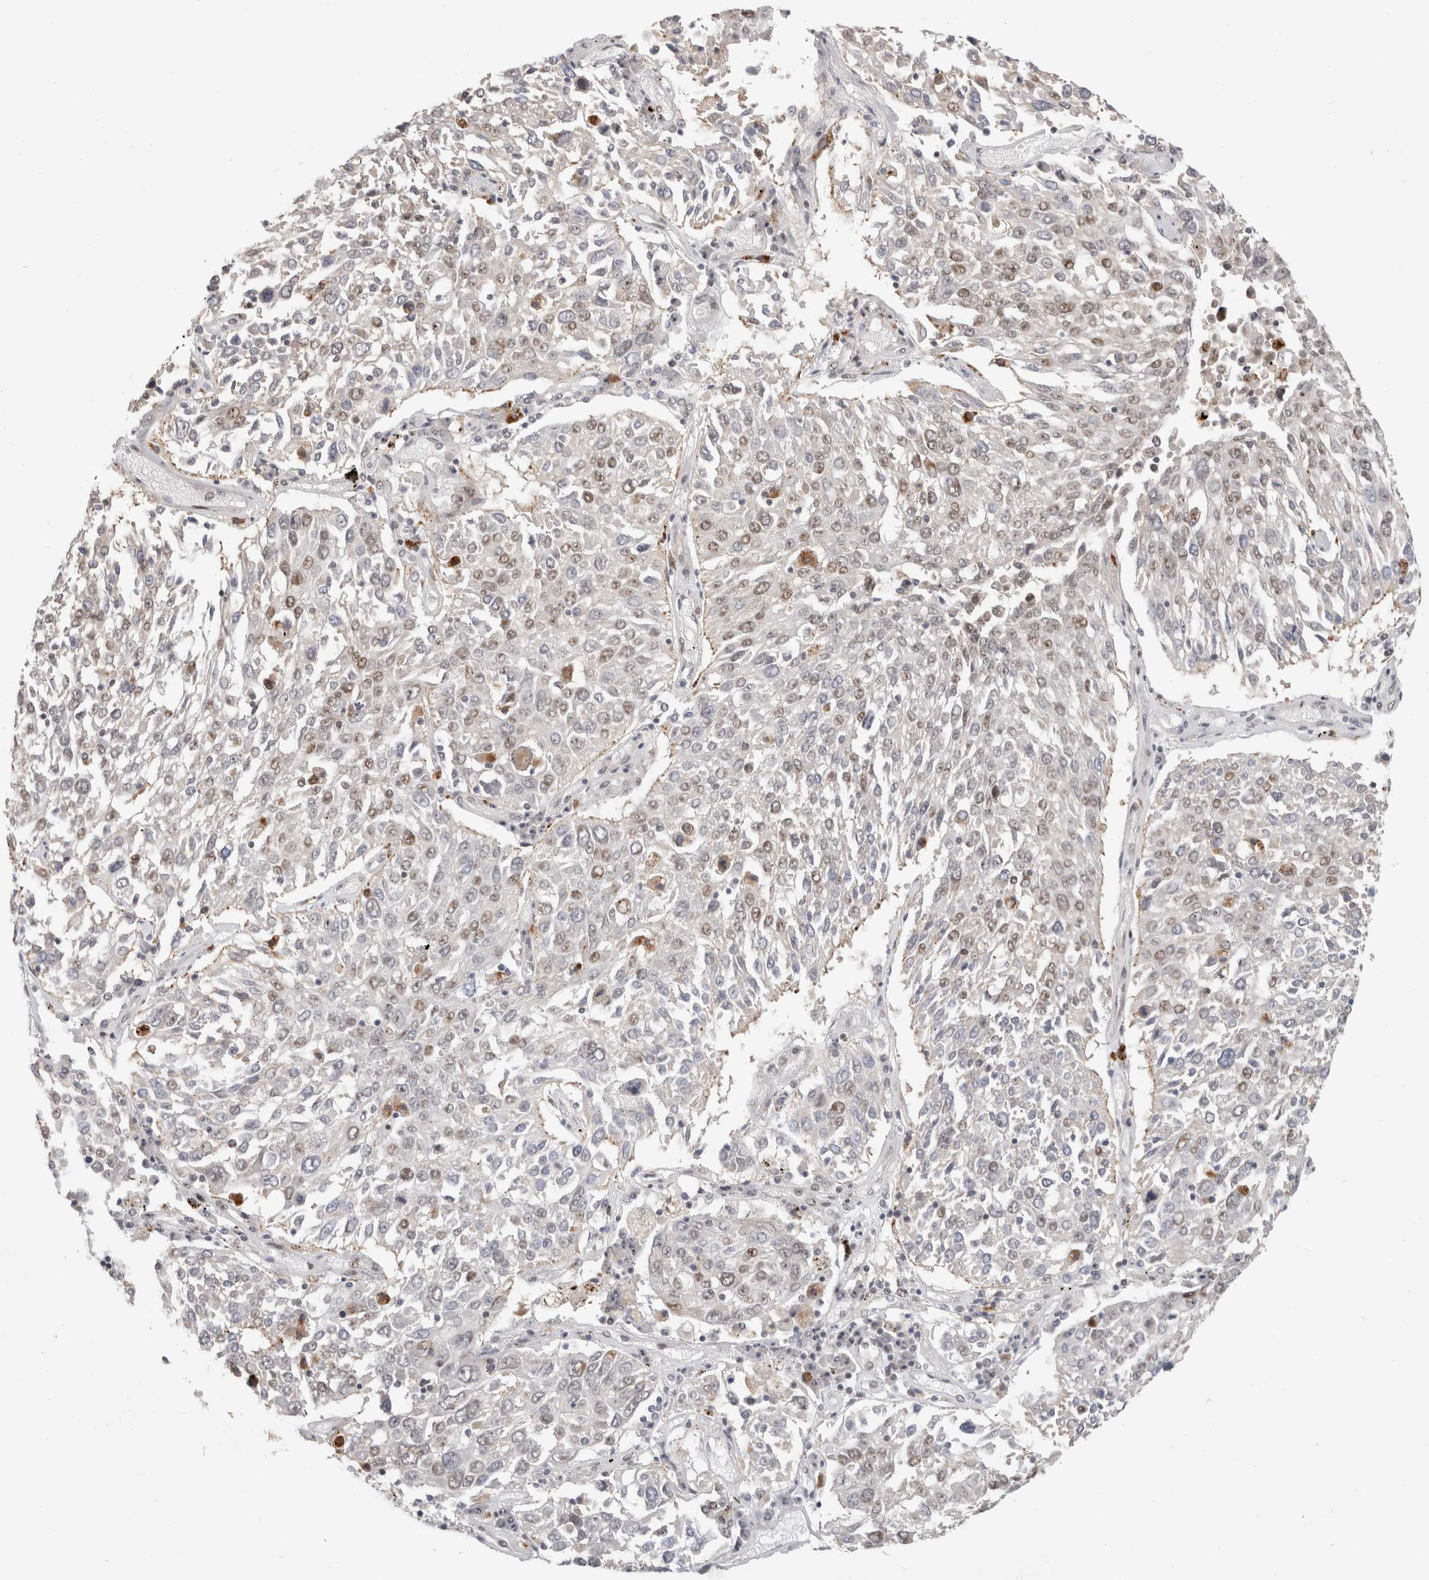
{"staining": {"intensity": "weak", "quantity": "<25%", "location": "nuclear"}, "tissue": "lung cancer", "cell_type": "Tumor cells", "image_type": "cancer", "snomed": [{"axis": "morphology", "description": "Squamous cell carcinoma, NOS"}, {"axis": "topography", "description": "Lung"}], "caption": "Immunohistochemical staining of human lung cancer (squamous cell carcinoma) shows no significant staining in tumor cells.", "gene": "SENP6", "patient": {"sex": "male", "age": 65}}